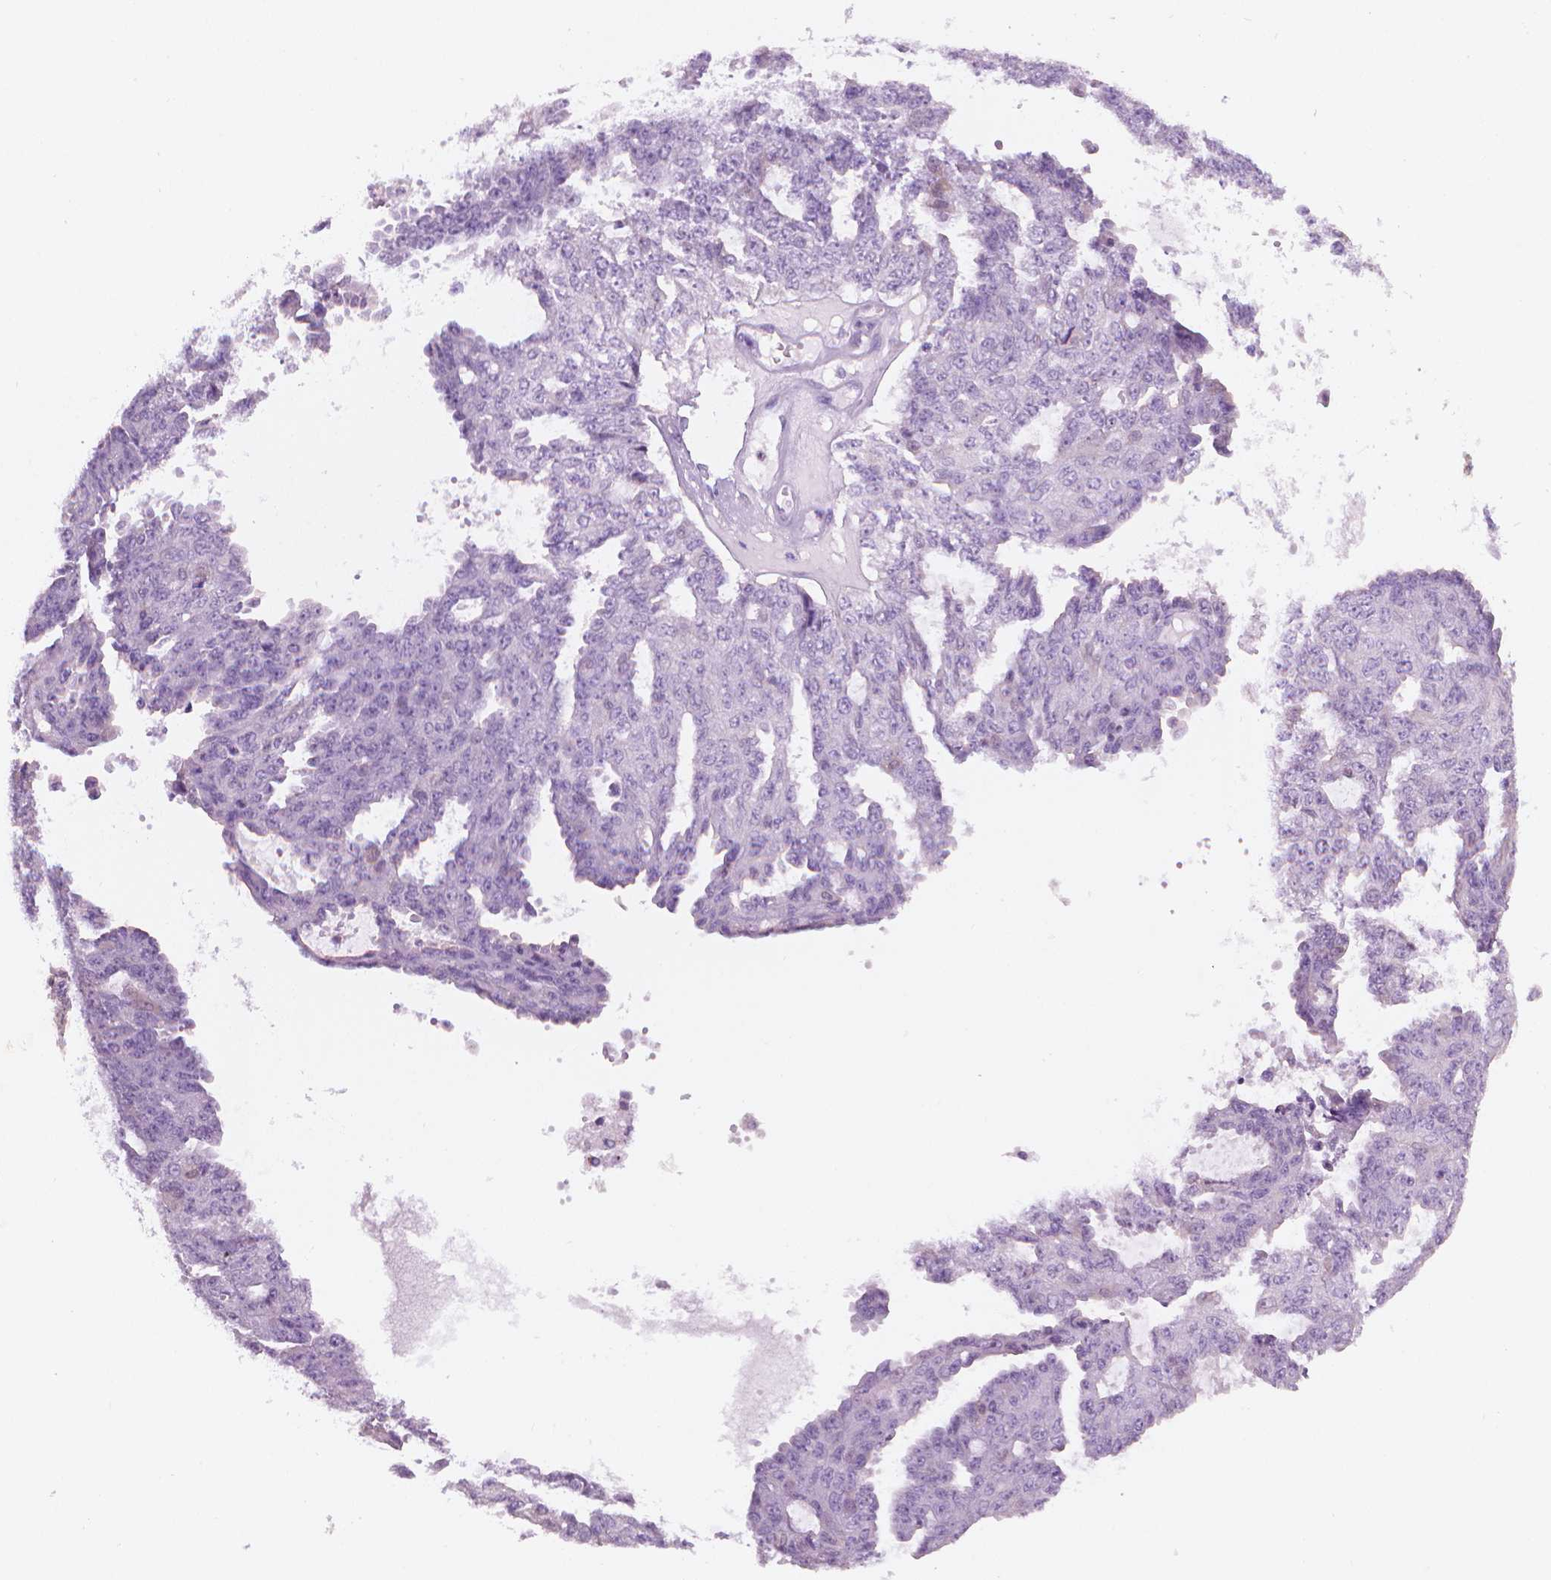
{"staining": {"intensity": "negative", "quantity": "none", "location": "none"}, "tissue": "ovarian cancer", "cell_type": "Tumor cells", "image_type": "cancer", "snomed": [{"axis": "morphology", "description": "Cystadenocarcinoma, serous, NOS"}, {"axis": "topography", "description": "Ovary"}], "caption": "High power microscopy image of an IHC micrograph of serous cystadenocarcinoma (ovarian), revealing no significant staining in tumor cells.", "gene": "TTC29", "patient": {"sex": "female", "age": 71}}